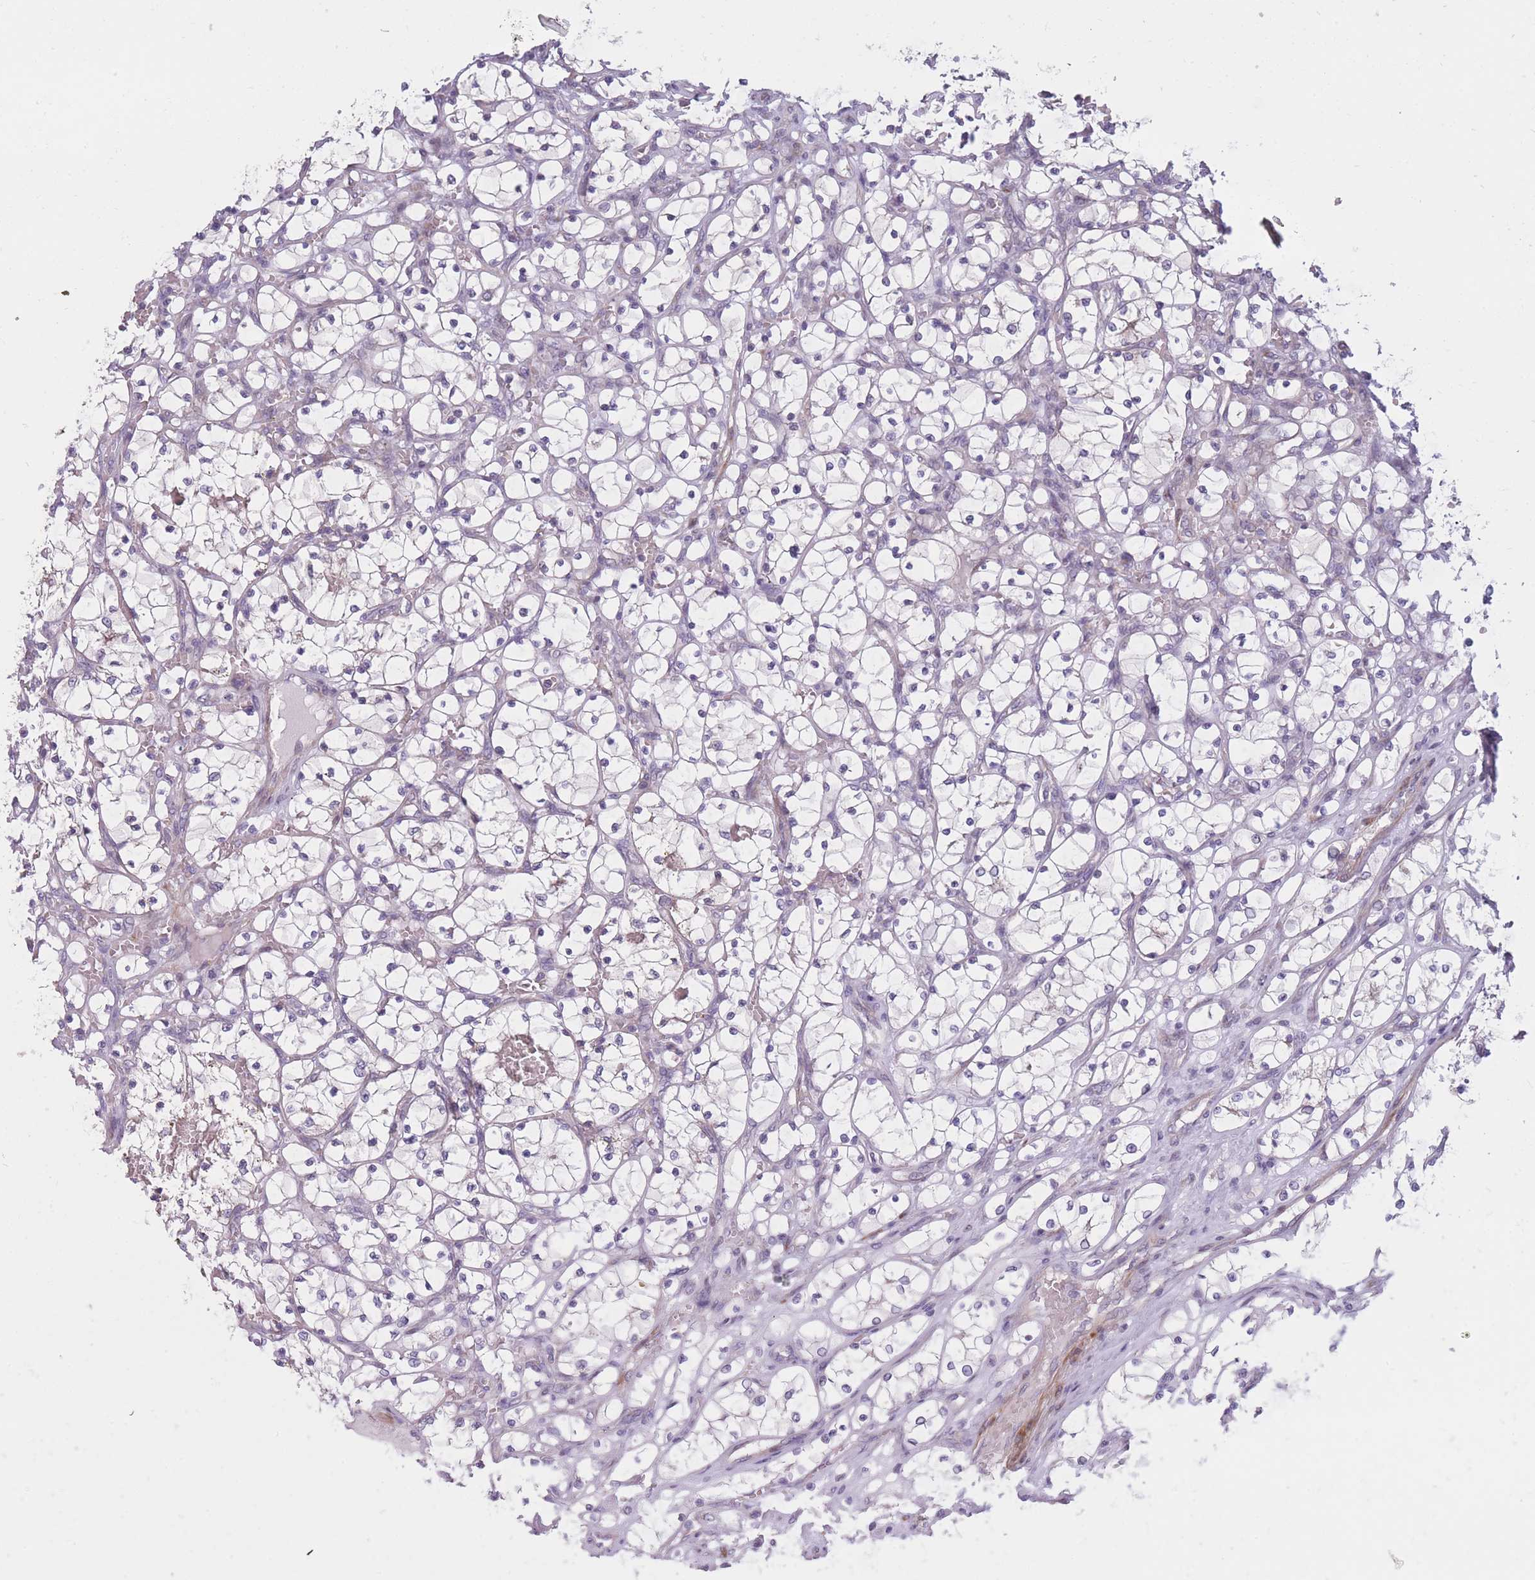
{"staining": {"intensity": "negative", "quantity": "none", "location": "none"}, "tissue": "renal cancer", "cell_type": "Tumor cells", "image_type": "cancer", "snomed": [{"axis": "morphology", "description": "Adenocarcinoma, NOS"}, {"axis": "topography", "description": "Kidney"}], "caption": "Histopathology image shows no significant protein positivity in tumor cells of renal cancer.", "gene": "CCNQ", "patient": {"sex": "female", "age": 69}}